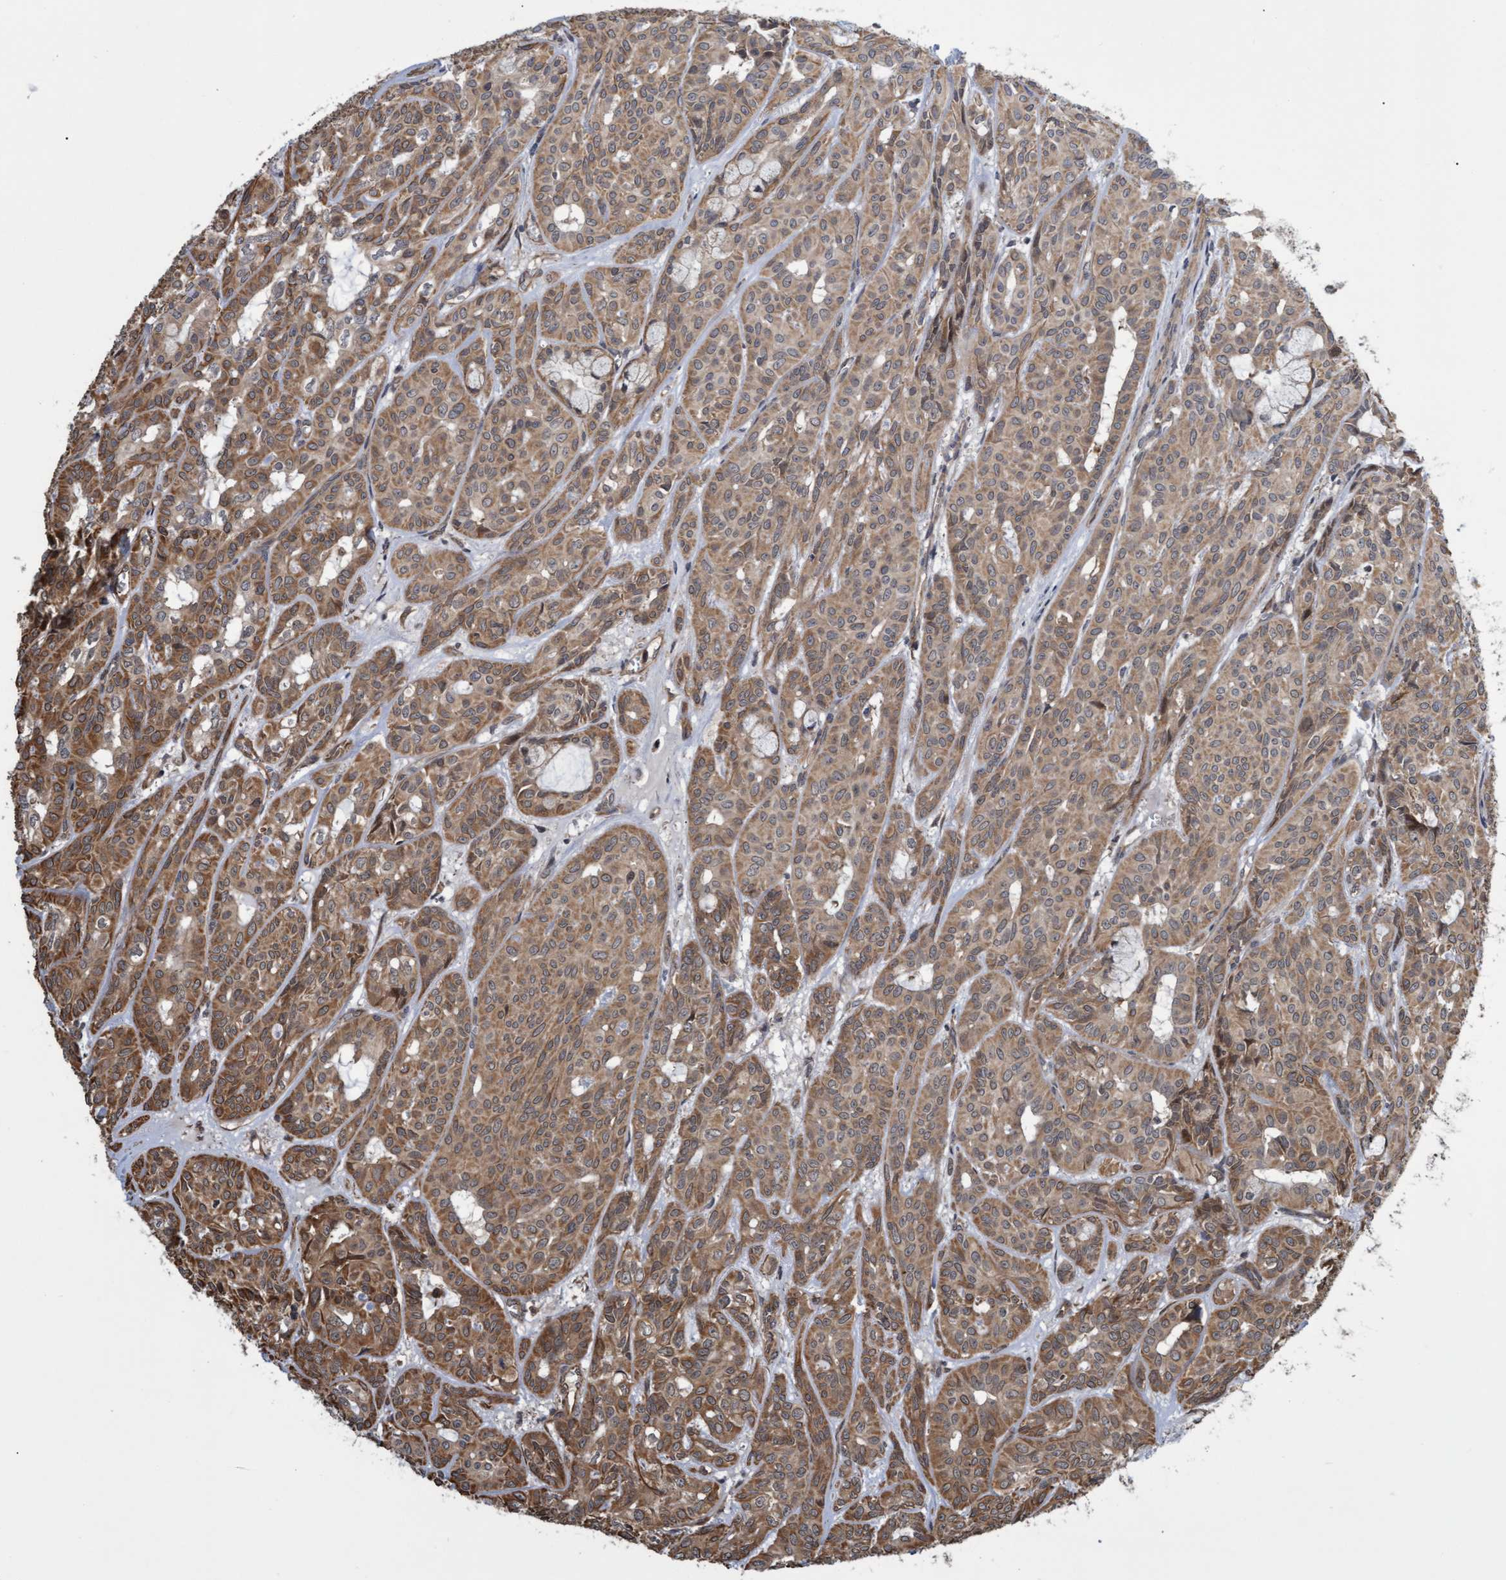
{"staining": {"intensity": "moderate", "quantity": ">75%", "location": "cytoplasmic/membranous"}, "tissue": "head and neck cancer", "cell_type": "Tumor cells", "image_type": "cancer", "snomed": [{"axis": "morphology", "description": "Adenocarcinoma, NOS"}, {"axis": "topography", "description": "Salivary gland, NOS"}, {"axis": "topography", "description": "Head-Neck"}], "caption": "About >75% of tumor cells in human head and neck cancer show moderate cytoplasmic/membranous protein staining as visualized by brown immunohistochemical staining.", "gene": "TNFRSF10B", "patient": {"sex": "female", "age": 76}}